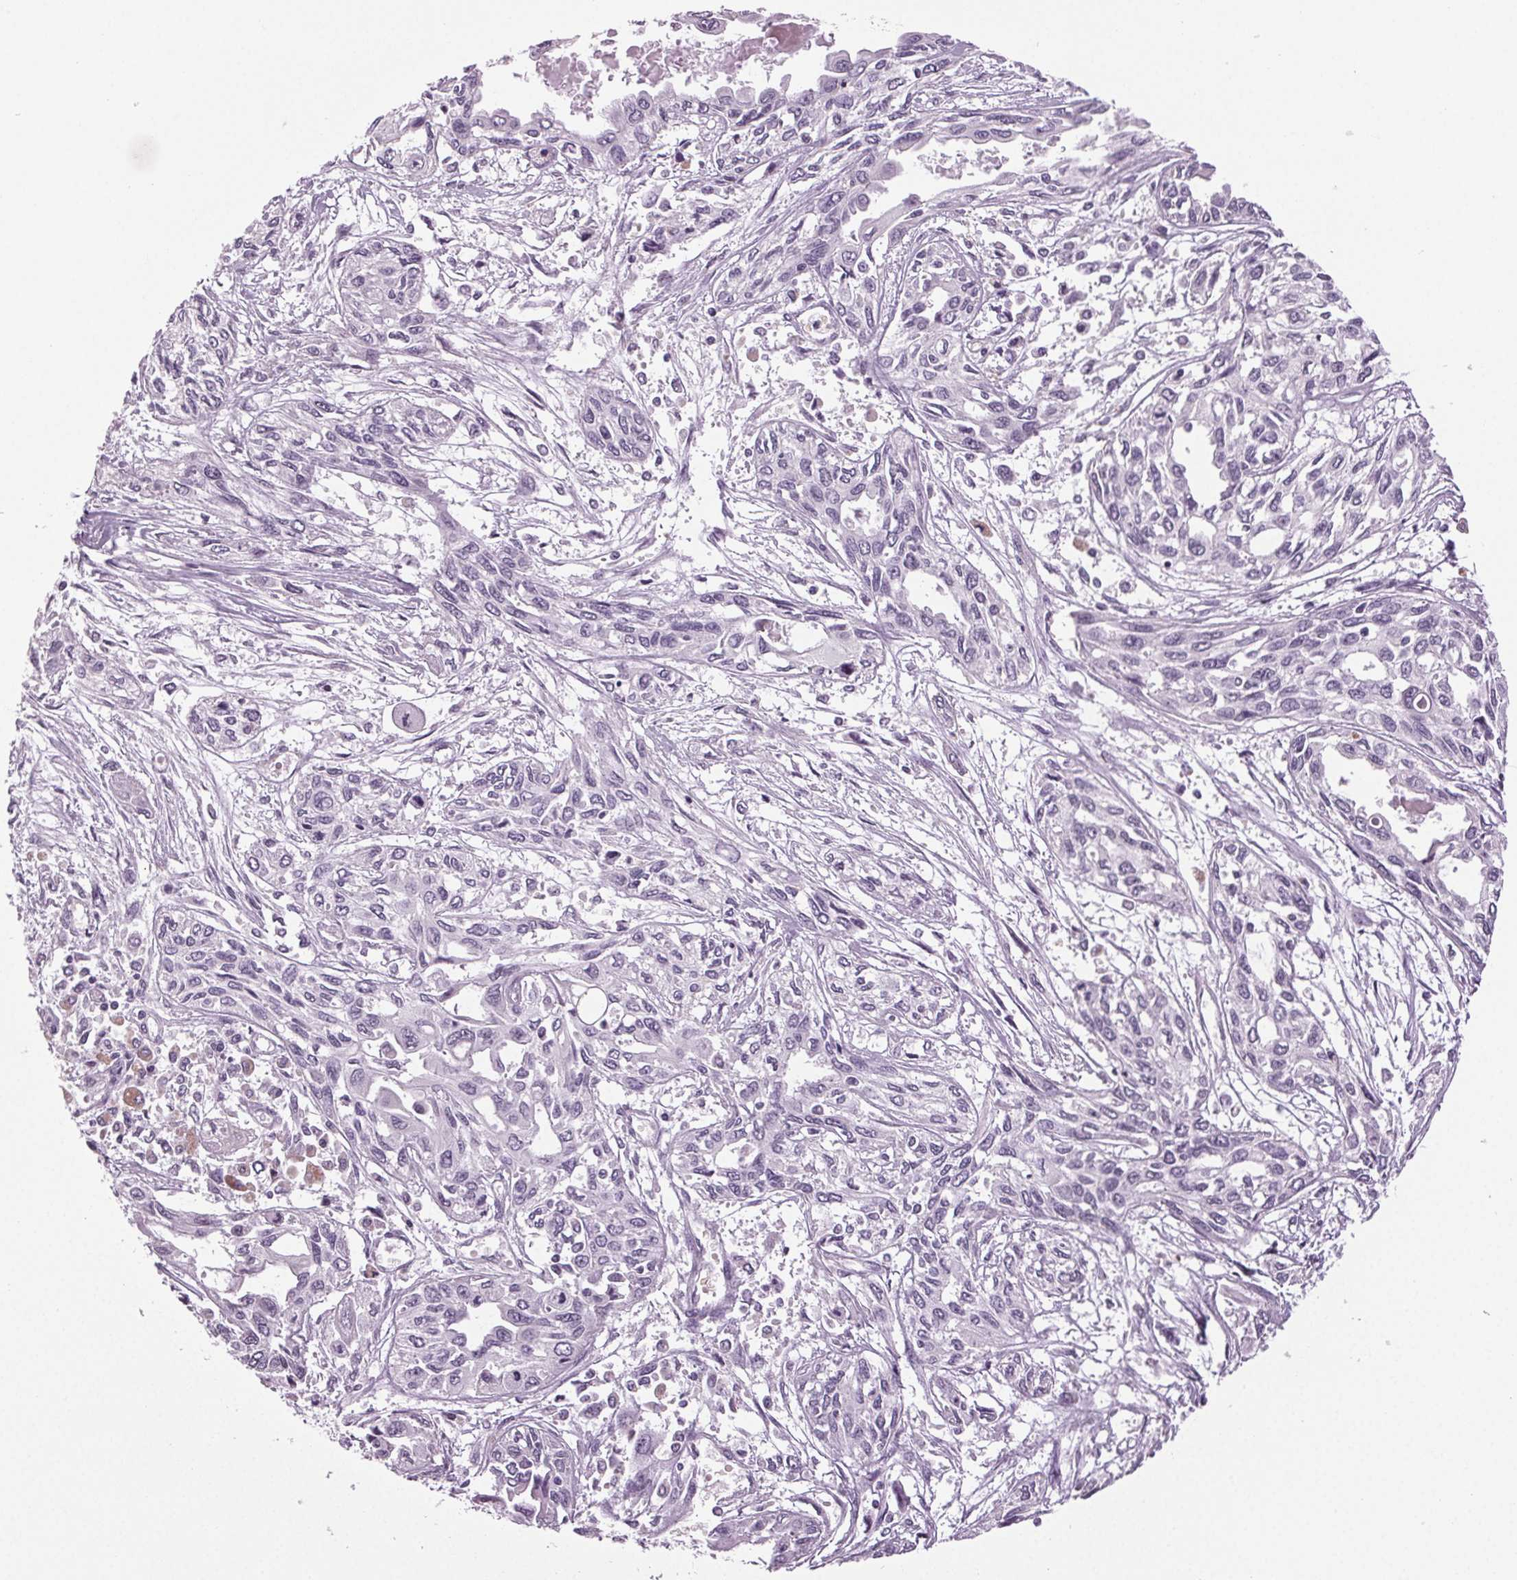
{"staining": {"intensity": "negative", "quantity": "none", "location": "none"}, "tissue": "pancreatic cancer", "cell_type": "Tumor cells", "image_type": "cancer", "snomed": [{"axis": "morphology", "description": "Adenocarcinoma, NOS"}, {"axis": "topography", "description": "Pancreas"}], "caption": "DAB (3,3'-diaminobenzidine) immunohistochemical staining of human pancreatic cancer shows no significant staining in tumor cells.", "gene": "DNAH12", "patient": {"sex": "female", "age": 55}}